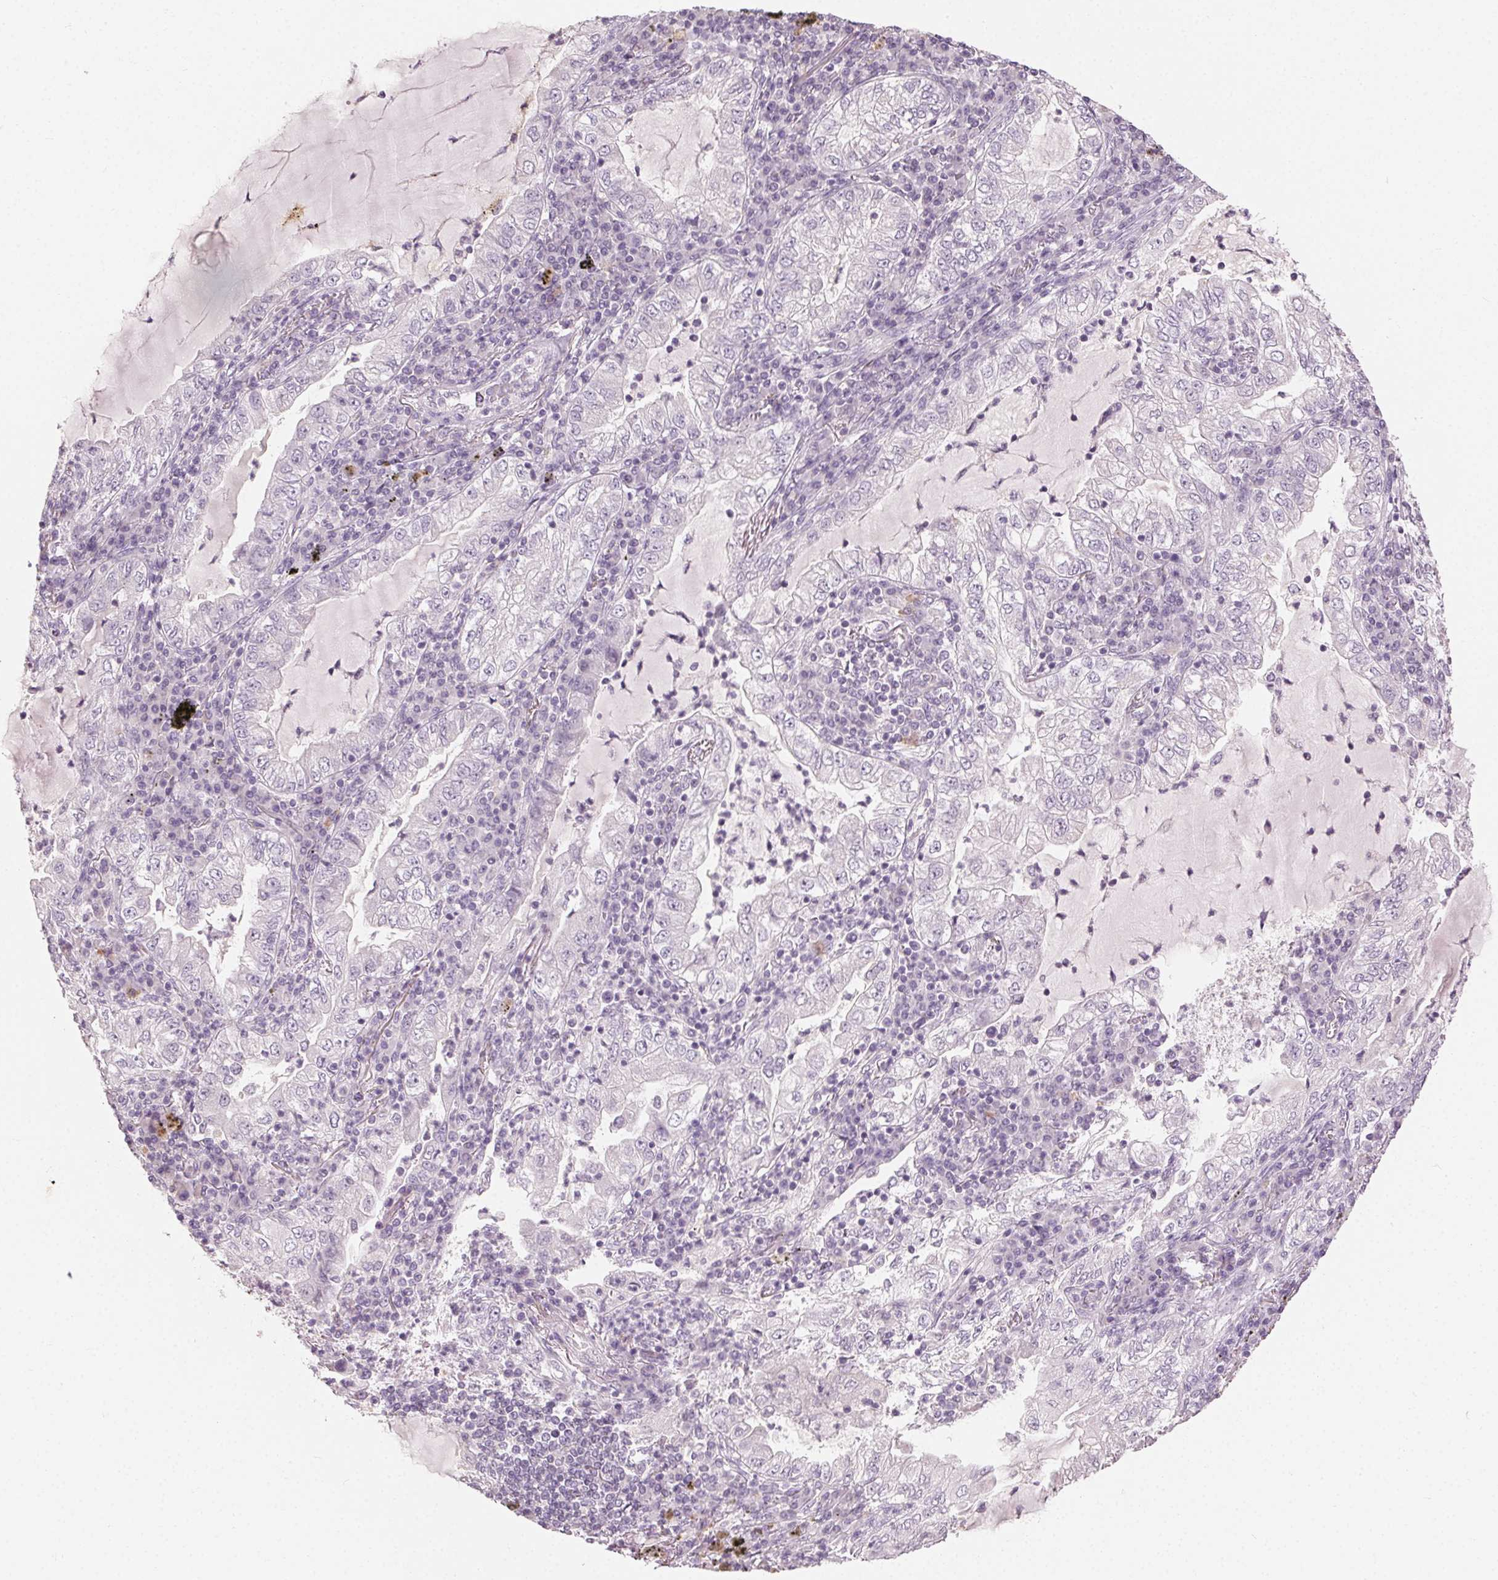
{"staining": {"intensity": "negative", "quantity": "none", "location": "none"}, "tissue": "lung cancer", "cell_type": "Tumor cells", "image_type": "cancer", "snomed": [{"axis": "morphology", "description": "Adenocarcinoma, NOS"}, {"axis": "topography", "description": "Lung"}], "caption": "An IHC image of lung adenocarcinoma is shown. There is no staining in tumor cells of lung adenocarcinoma. (DAB IHC with hematoxylin counter stain).", "gene": "CLTRN", "patient": {"sex": "female", "age": 73}}